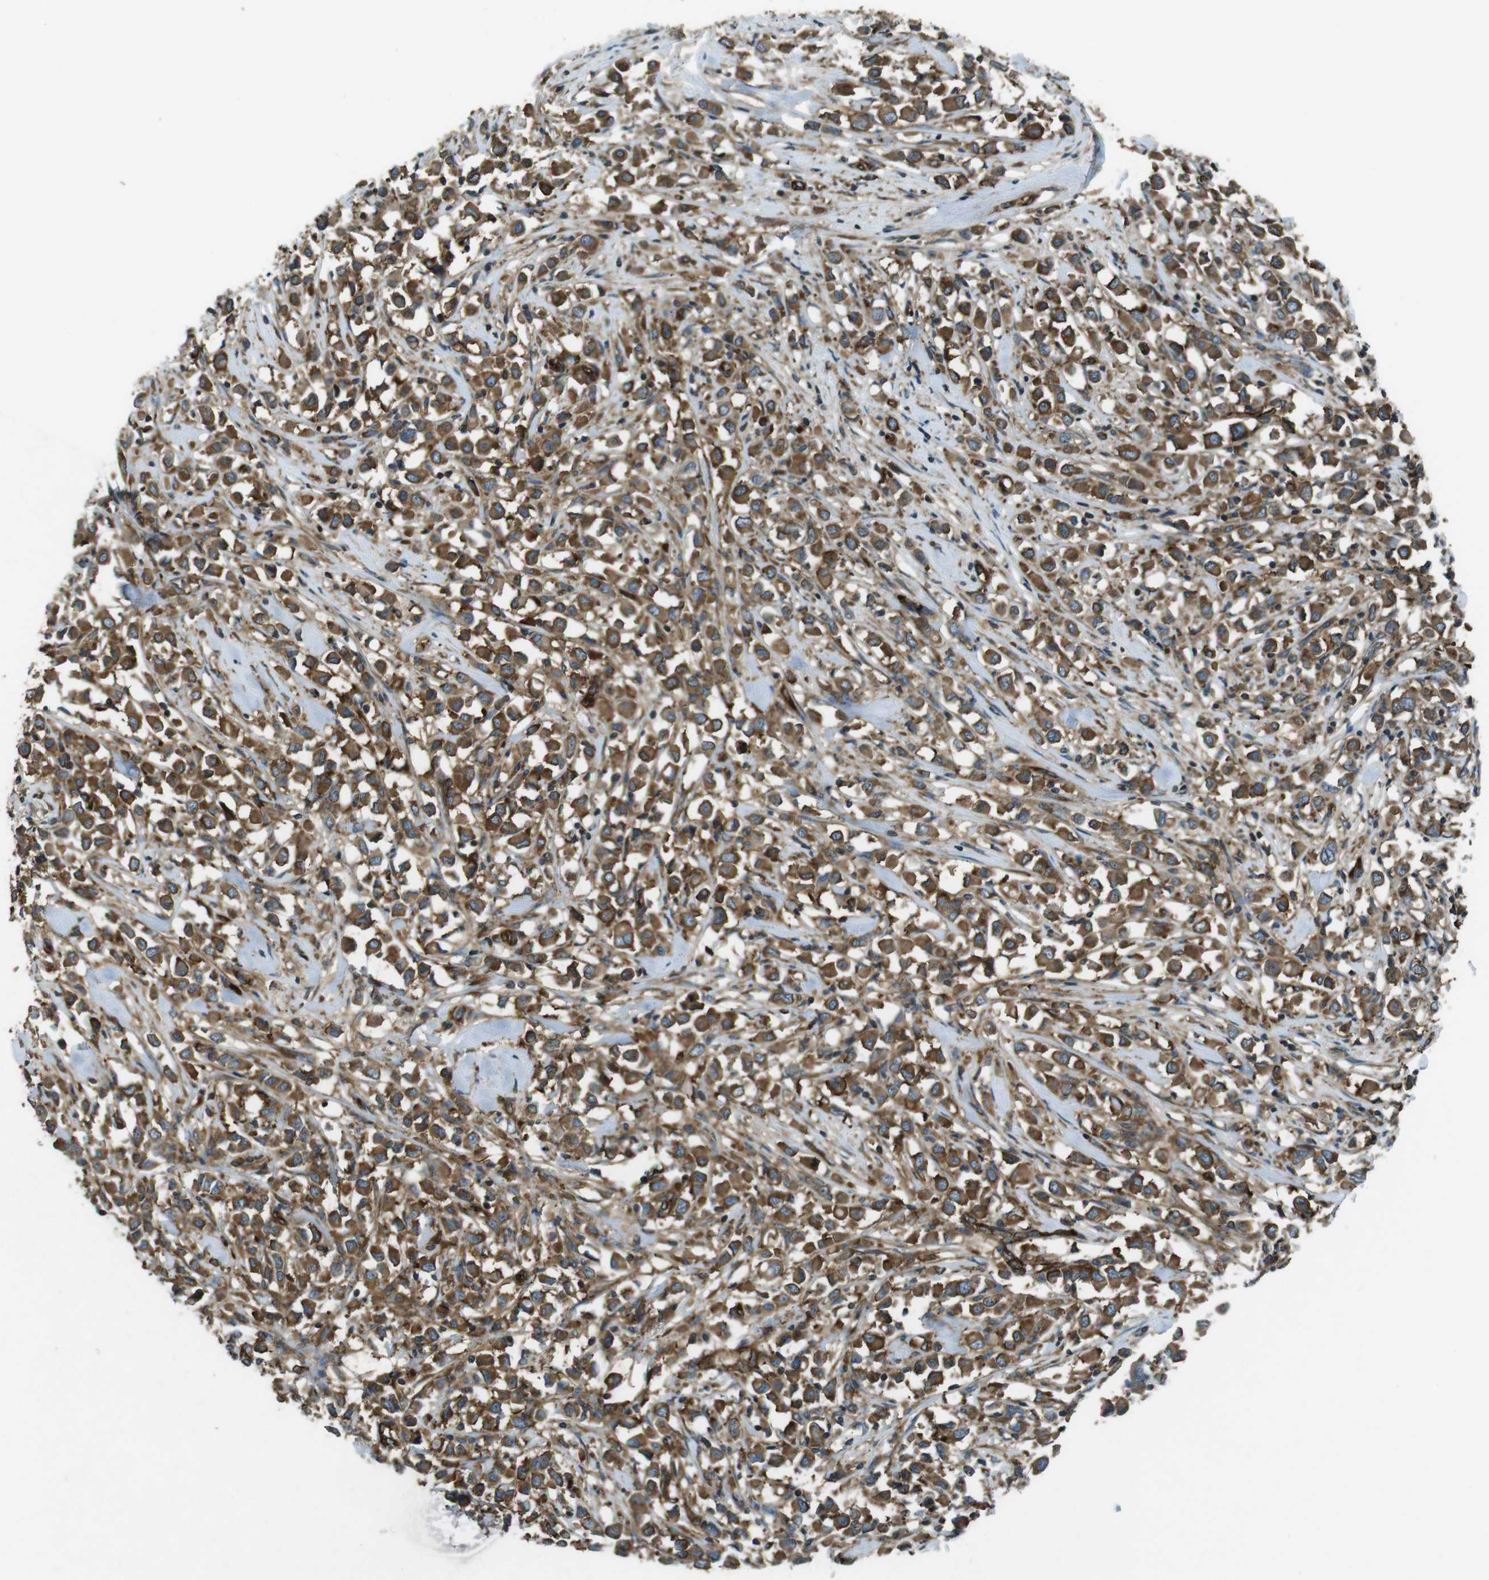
{"staining": {"intensity": "moderate", "quantity": ">75%", "location": "cytoplasmic/membranous"}, "tissue": "breast cancer", "cell_type": "Tumor cells", "image_type": "cancer", "snomed": [{"axis": "morphology", "description": "Duct carcinoma"}, {"axis": "topography", "description": "Breast"}], "caption": "Immunohistochemistry (IHC) staining of breast cancer, which reveals medium levels of moderate cytoplasmic/membranous positivity in approximately >75% of tumor cells indicating moderate cytoplasmic/membranous protein staining. The staining was performed using DAB (3,3'-diaminobenzidine) (brown) for protein detection and nuclei were counterstained in hematoxylin (blue).", "gene": "KTN1", "patient": {"sex": "female", "age": 61}}